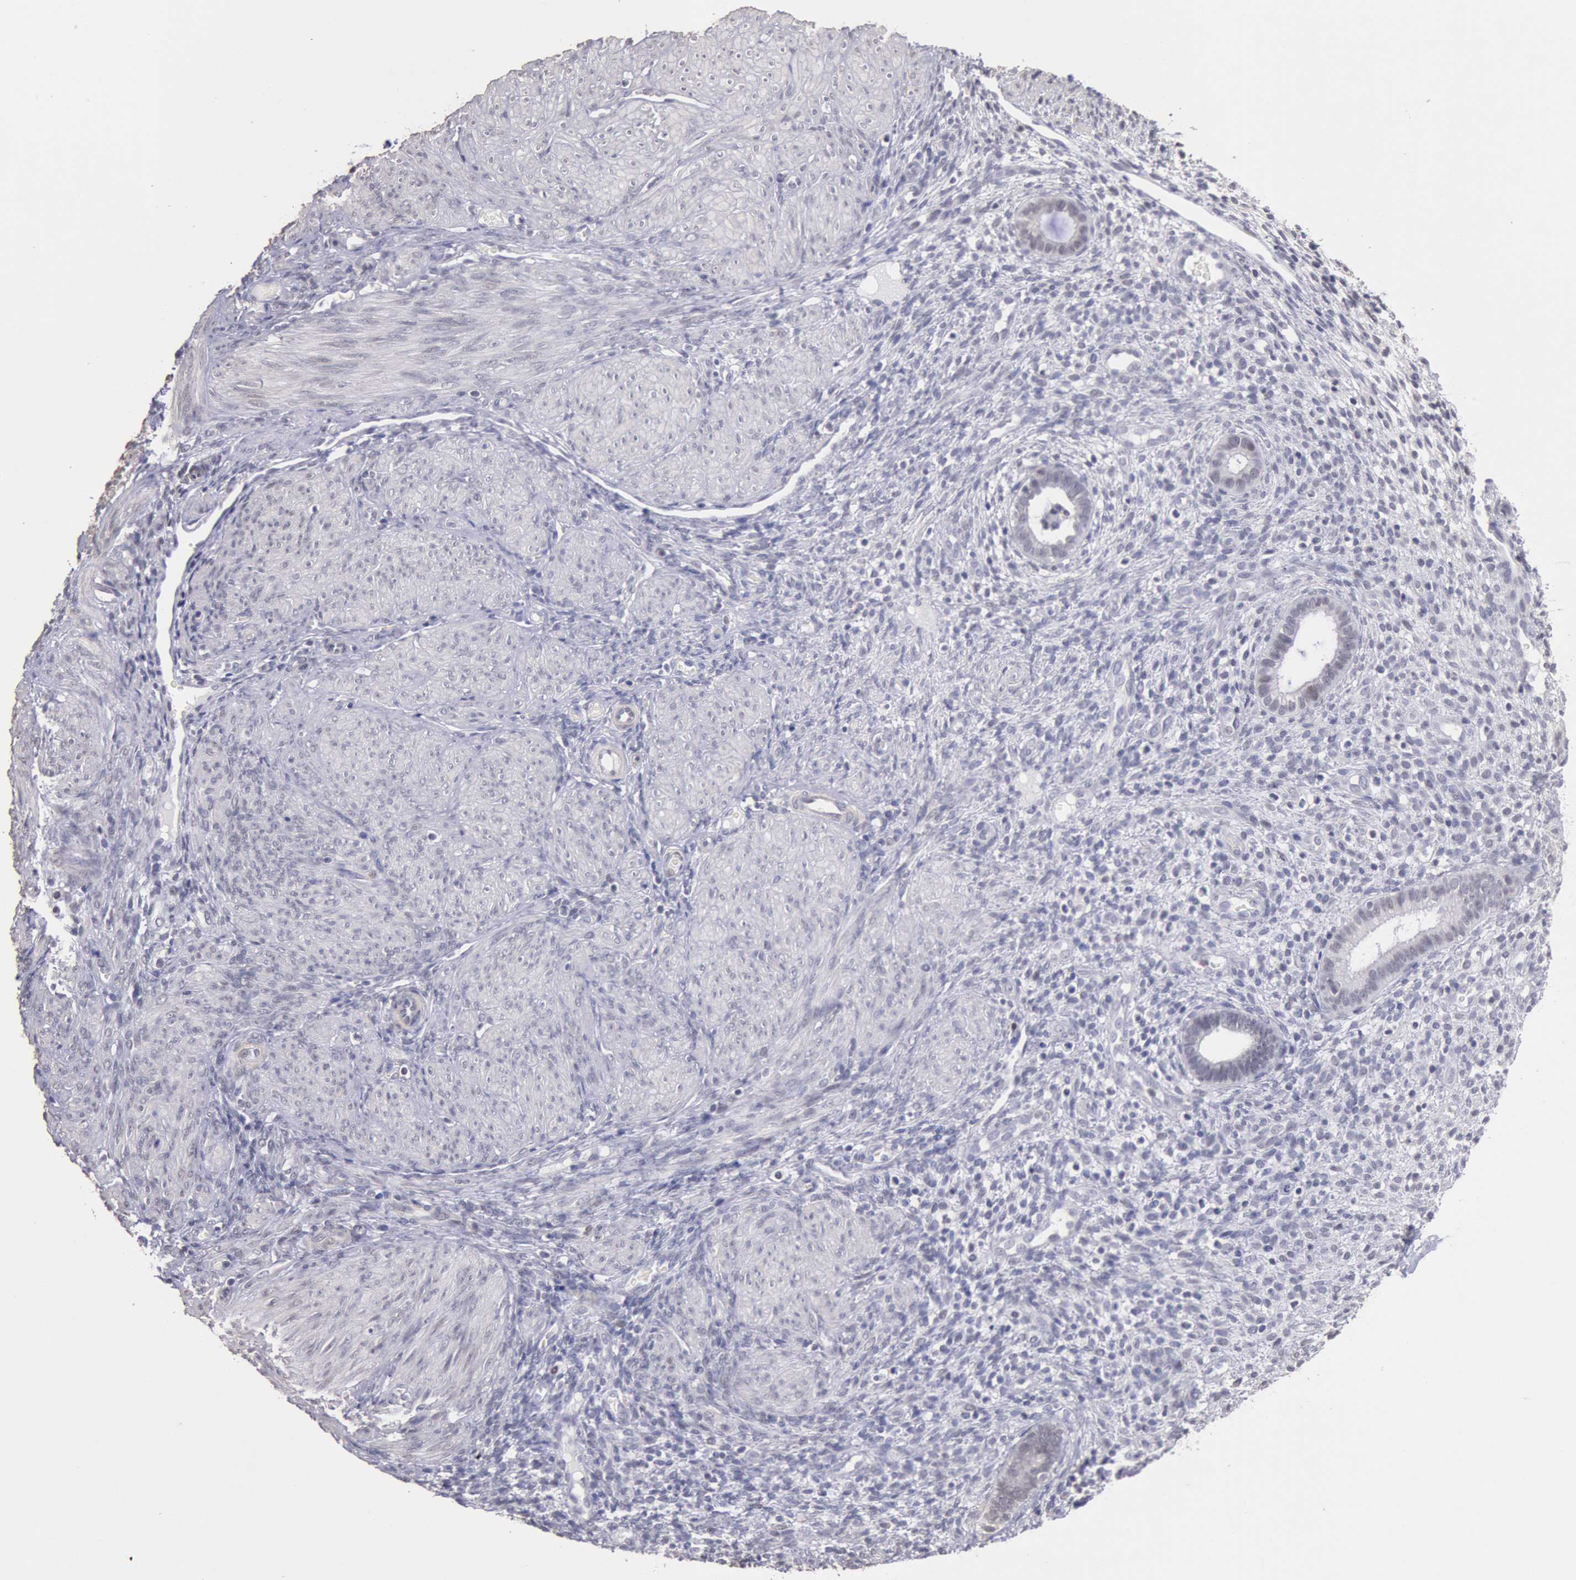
{"staining": {"intensity": "negative", "quantity": "none", "location": "none"}, "tissue": "endometrium", "cell_type": "Cells in endometrial stroma", "image_type": "normal", "snomed": [{"axis": "morphology", "description": "Normal tissue, NOS"}, {"axis": "topography", "description": "Endometrium"}], "caption": "High magnification brightfield microscopy of benign endometrium stained with DAB (3,3'-diaminobenzidine) (brown) and counterstained with hematoxylin (blue): cells in endometrial stroma show no significant expression. (Brightfield microscopy of DAB (3,3'-diaminobenzidine) IHC at high magnification).", "gene": "MYH6", "patient": {"sex": "female", "age": 72}}